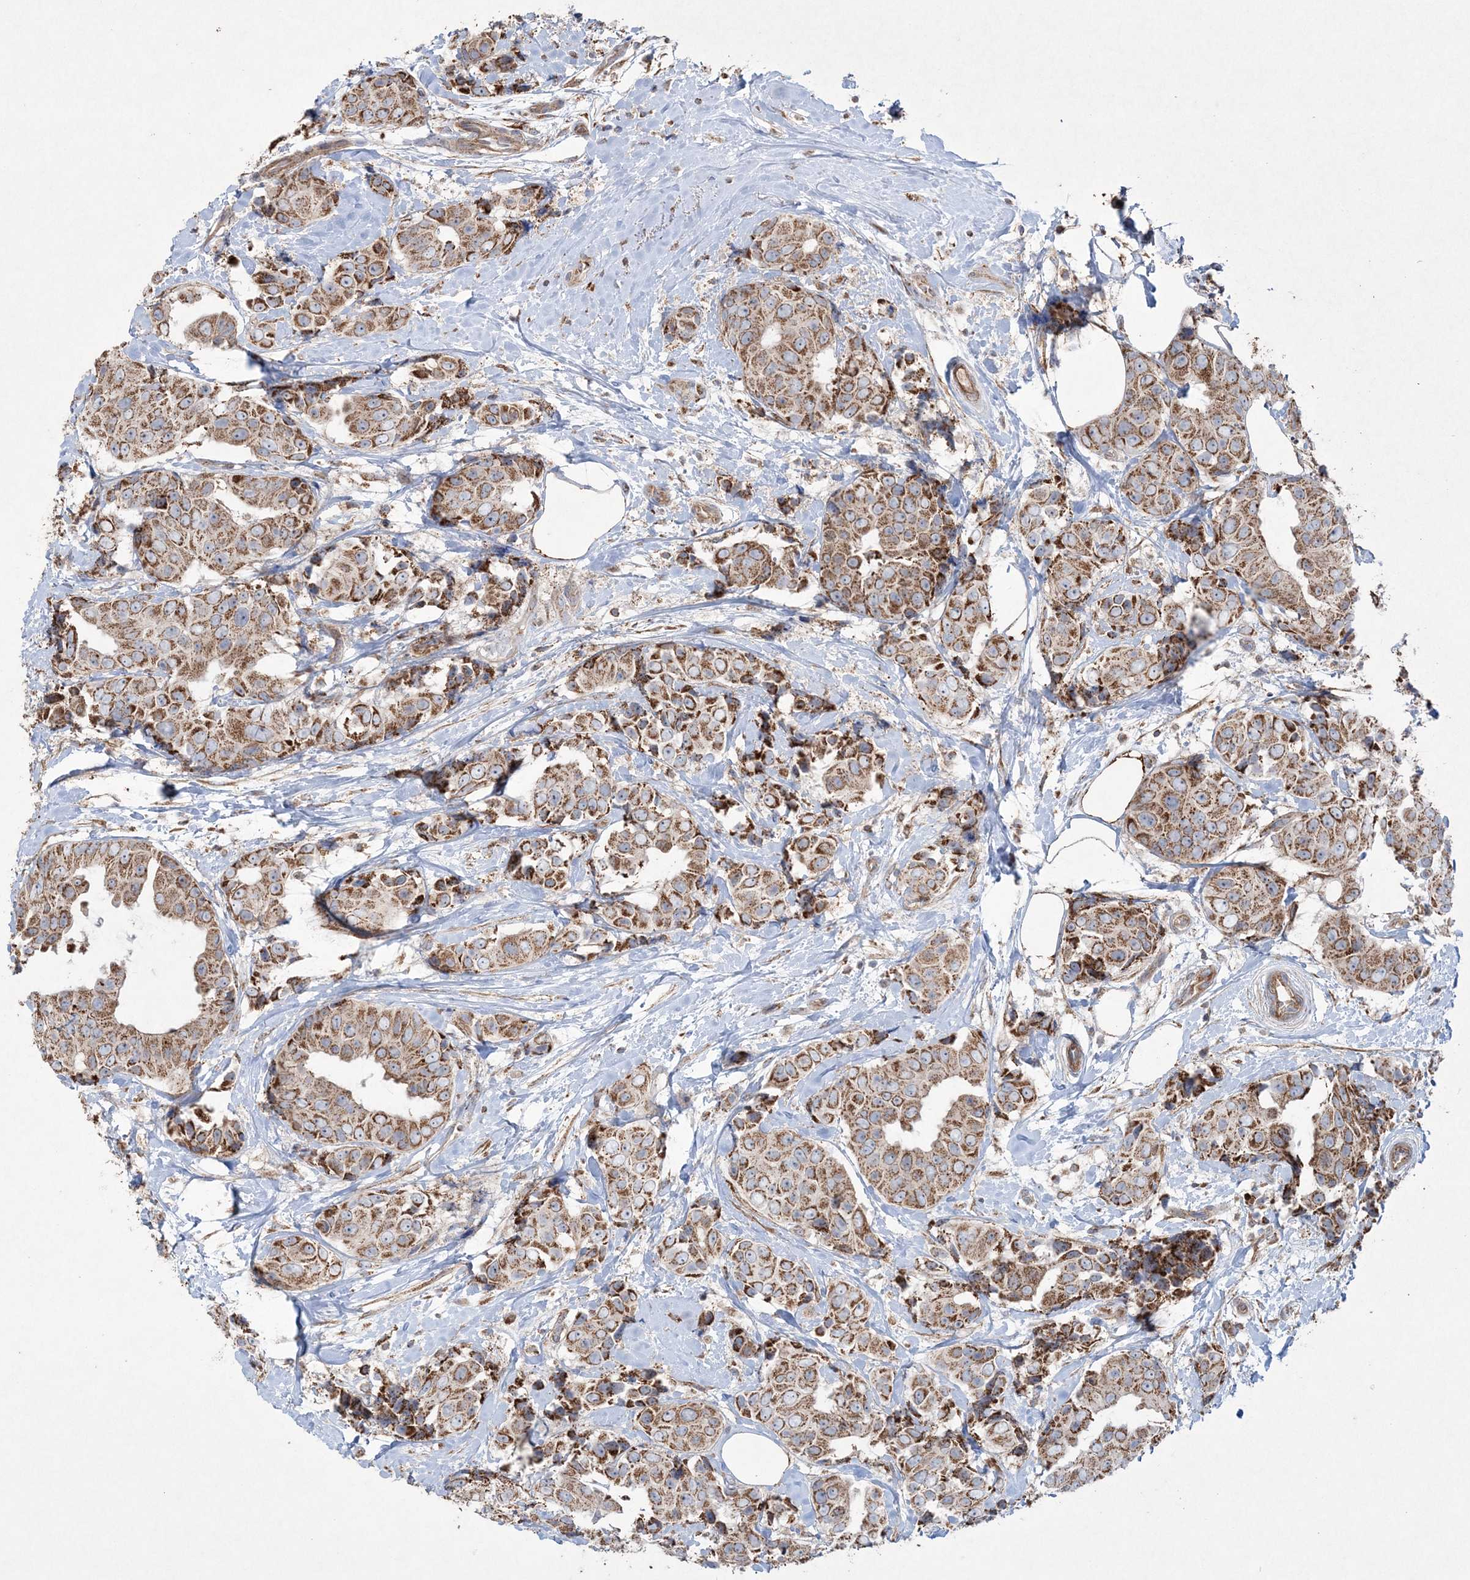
{"staining": {"intensity": "moderate", "quantity": ">75%", "location": "cytoplasmic/membranous"}, "tissue": "breast cancer", "cell_type": "Tumor cells", "image_type": "cancer", "snomed": [{"axis": "morphology", "description": "Normal tissue, NOS"}, {"axis": "morphology", "description": "Duct carcinoma"}, {"axis": "topography", "description": "Breast"}], "caption": "A micrograph of human breast cancer stained for a protein reveals moderate cytoplasmic/membranous brown staining in tumor cells.", "gene": "TTC7A", "patient": {"sex": "female", "age": 39}}